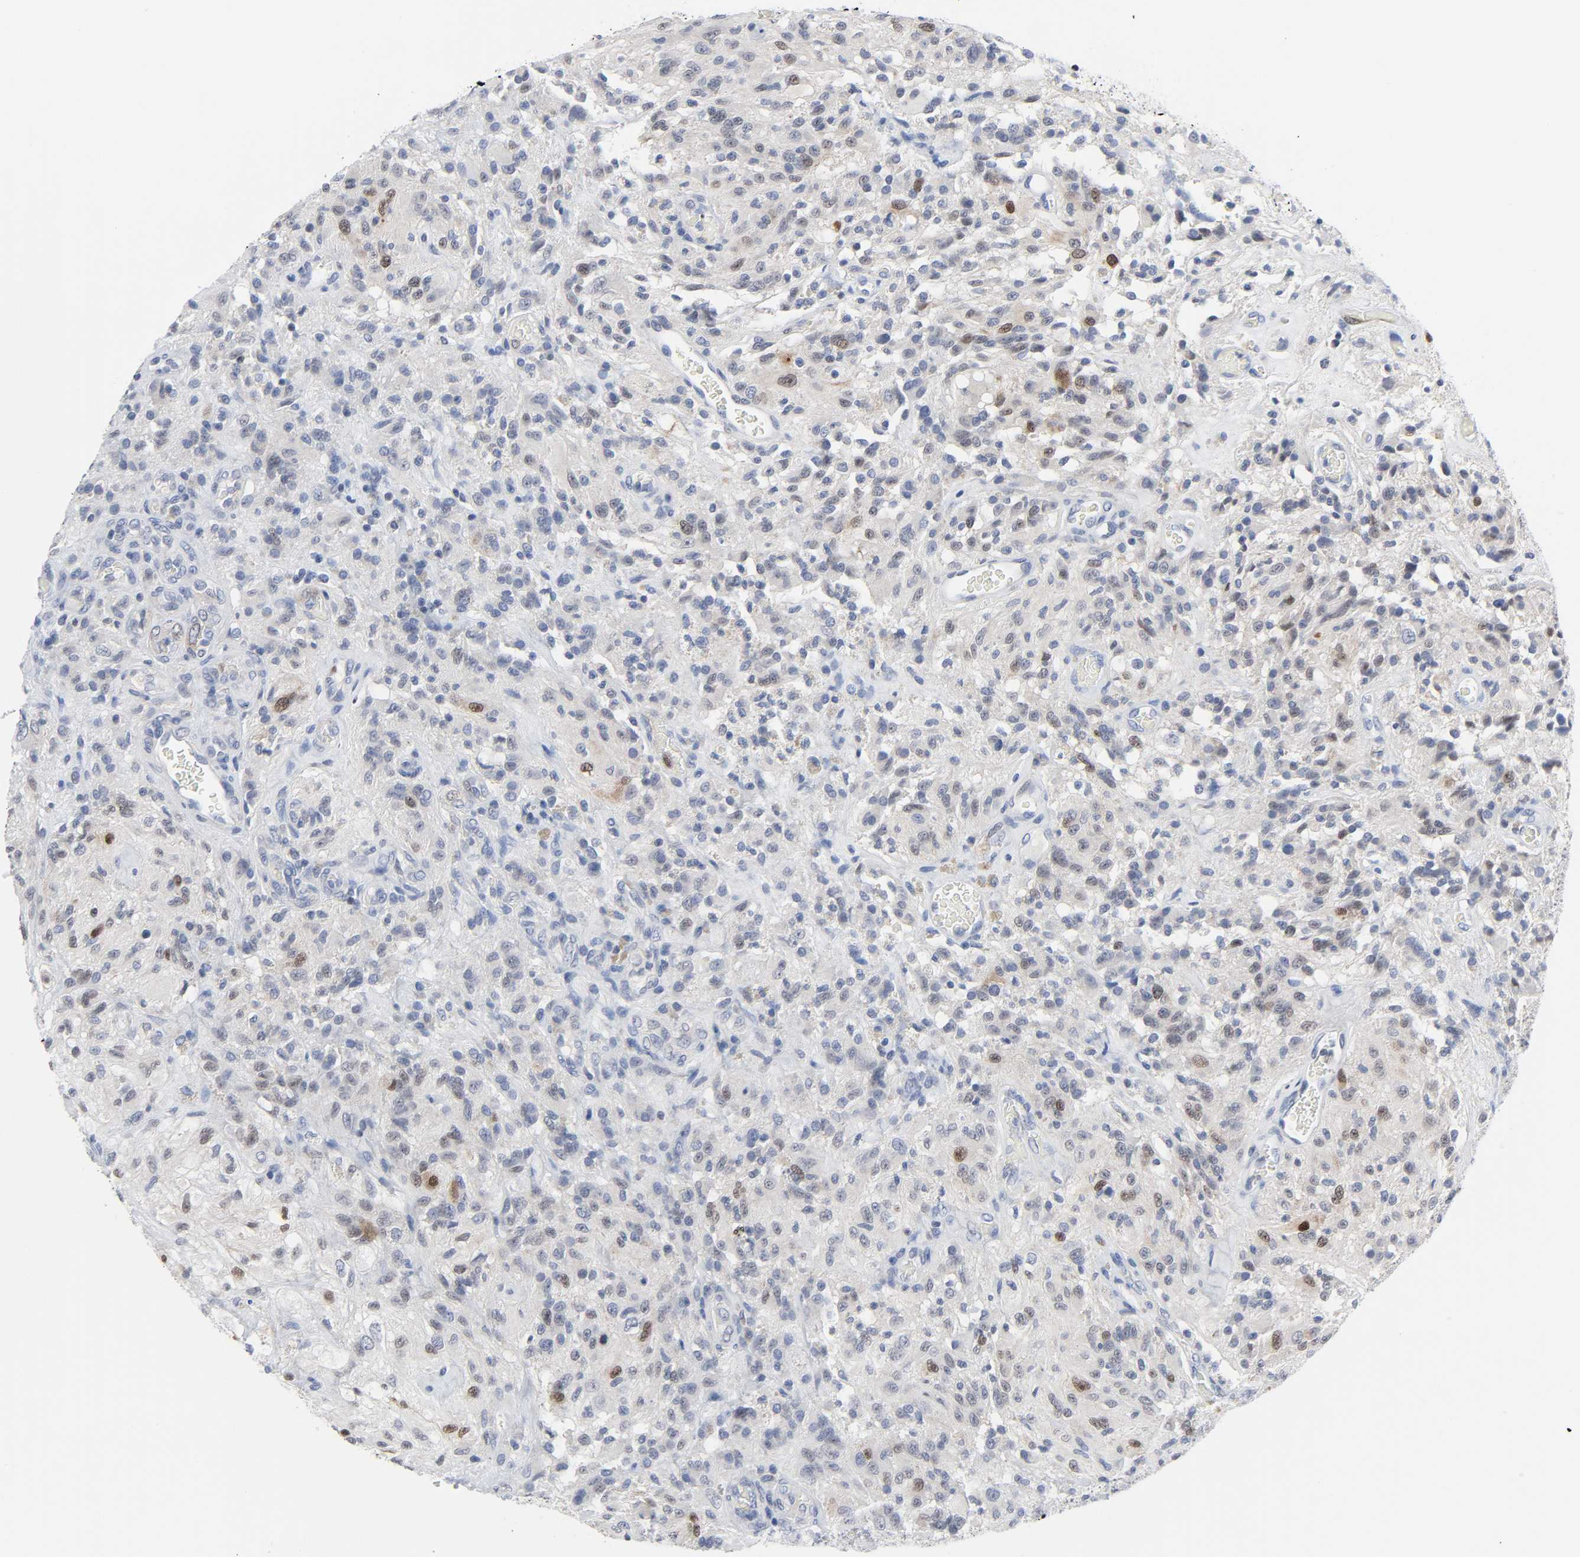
{"staining": {"intensity": "weak", "quantity": "<25%", "location": "cytoplasmic/membranous,nuclear"}, "tissue": "glioma", "cell_type": "Tumor cells", "image_type": "cancer", "snomed": [{"axis": "morphology", "description": "Normal tissue, NOS"}, {"axis": "morphology", "description": "Glioma, malignant, High grade"}, {"axis": "topography", "description": "Cerebral cortex"}], "caption": "This micrograph is of glioma stained with immunohistochemistry (IHC) to label a protein in brown with the nuclei are counter-stained blue. There is no staining in tumor cells.", "gene": "WEE1", "patient": {"sex": "male", "age": 56}}